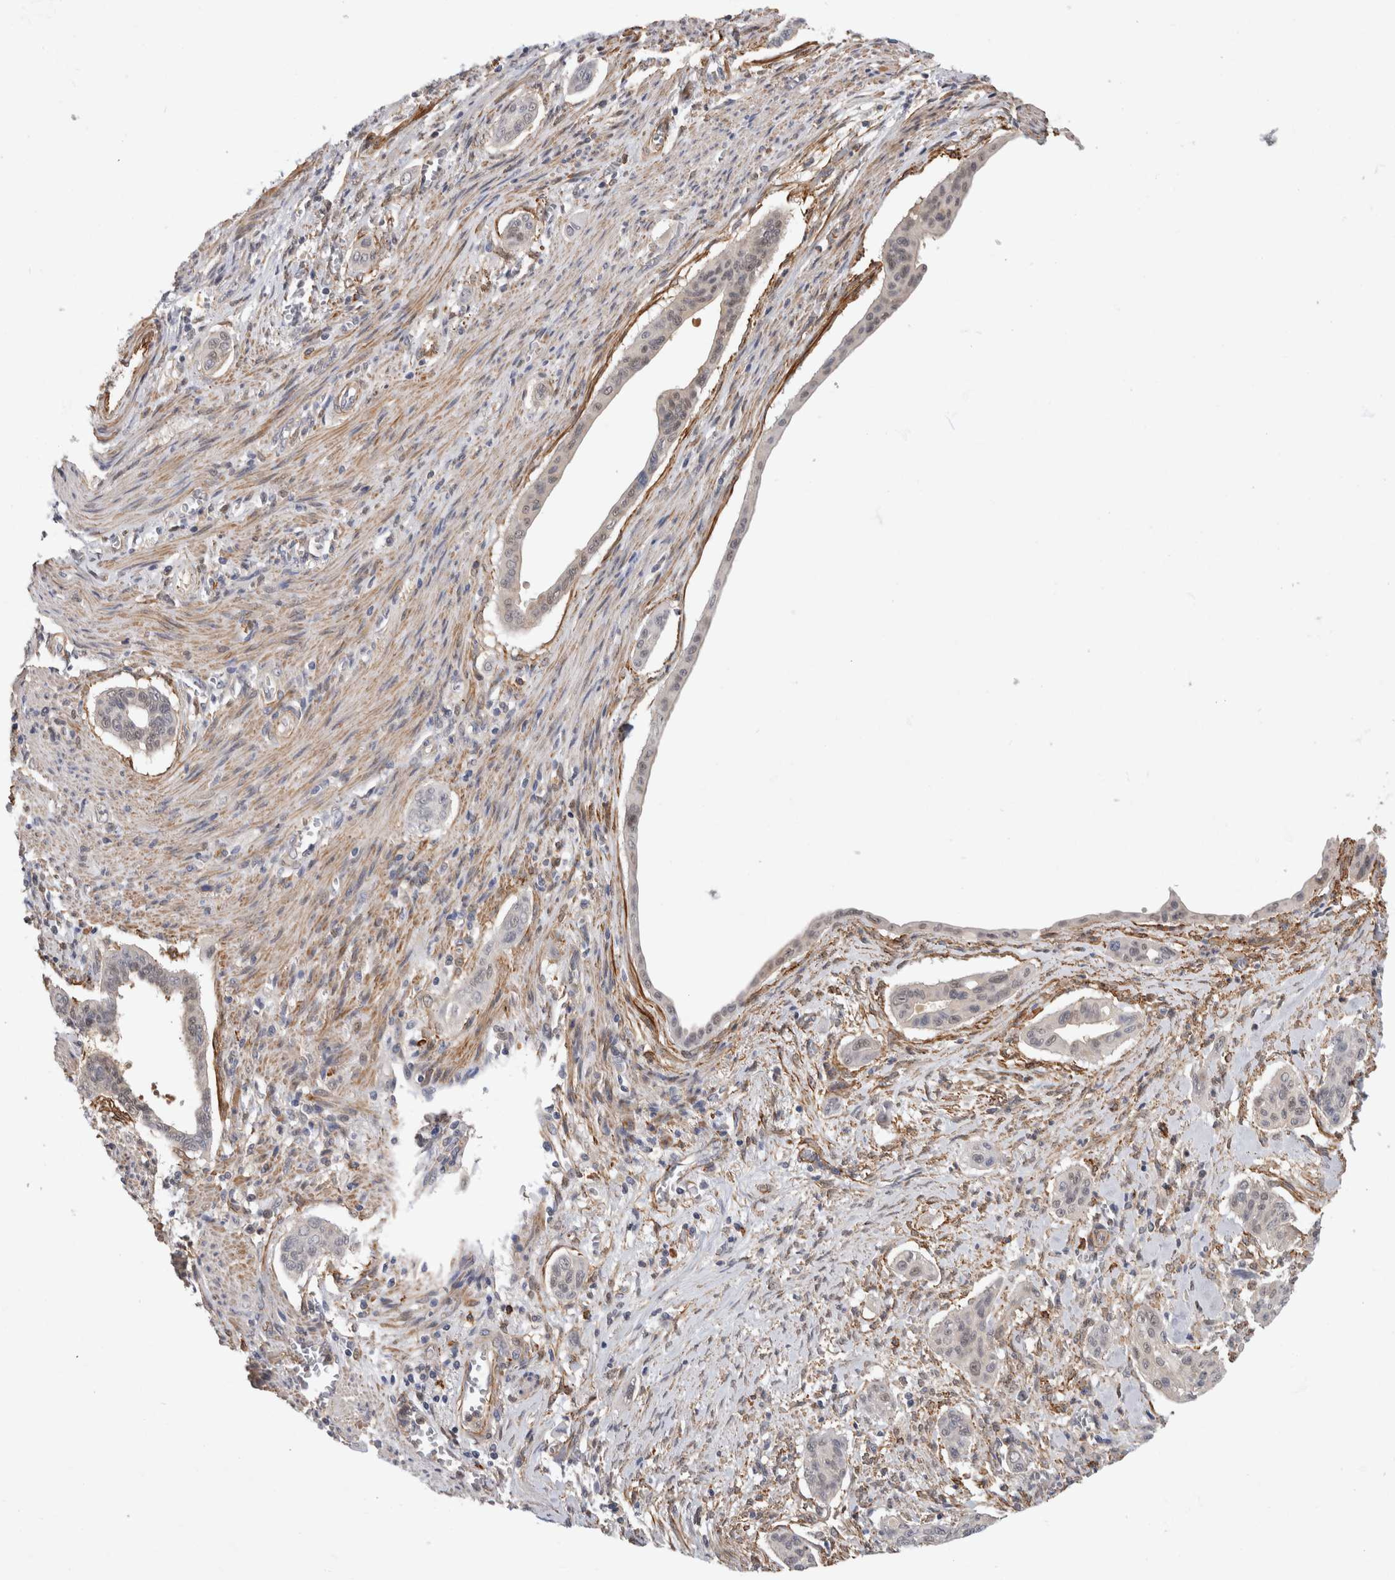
{"staining": {"intensity": "negative", "quantity": "none", "location": "none"}, "tissue": "pancreatic cancer", "cell_type": "Tumor cells", "image_type": "cancer", "snomed": [{"axis": "morphology", "description": "Adenocarcinoma, NOS"}, {"axis": "topography", "description": "Pancreas"}], "caption": "Pancreatic cancer was stained to show a protein in brown. There is no significant positivity in tumor cells.", "gene": "PGM1", "patient": {"sex": "male", "age": 77}}